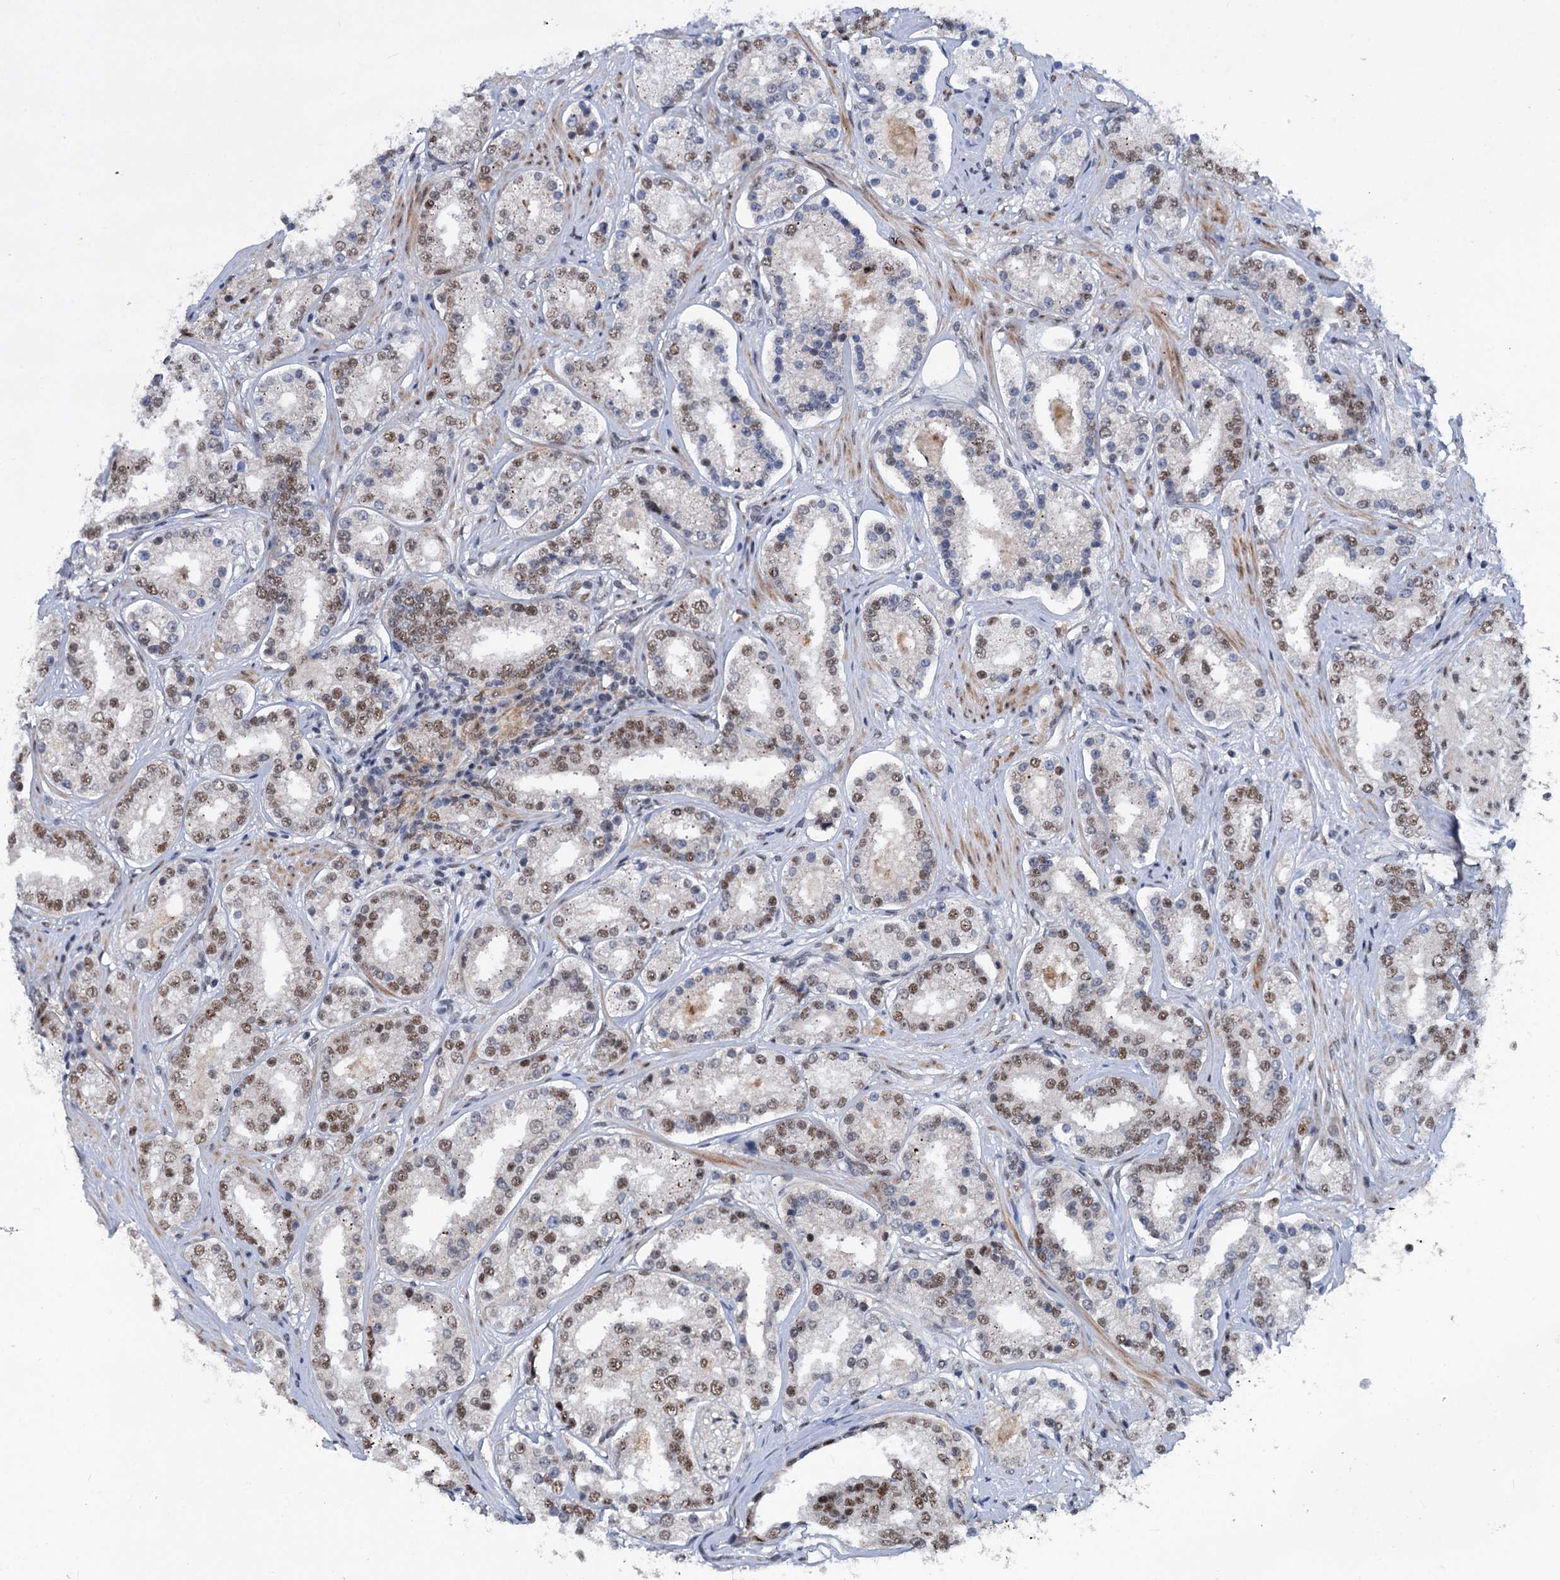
{"staining": {"intensity": "moderate", "quantity": "25%-75%", "location": "nuclear"}, "tissue": "prostate cancer", "cell_type": "Tumor cells", "image_type": "cancer", "snomed": [{"axis": "morphology", "description": "Normal tissue, NOS"}, {"axis": "morphology", "description": "Adenocarcinoma, High grade"}, {"axis": "topography", "description": "Prostate"}], "caption": "The immunohistochemical stain highlights moderate nuclear expression in tumor cells of prostate cancer (high-grade adenocarcinoma) tissue.", "gene": "PHF8", "patient": {"sex": "male", "age": 83}}